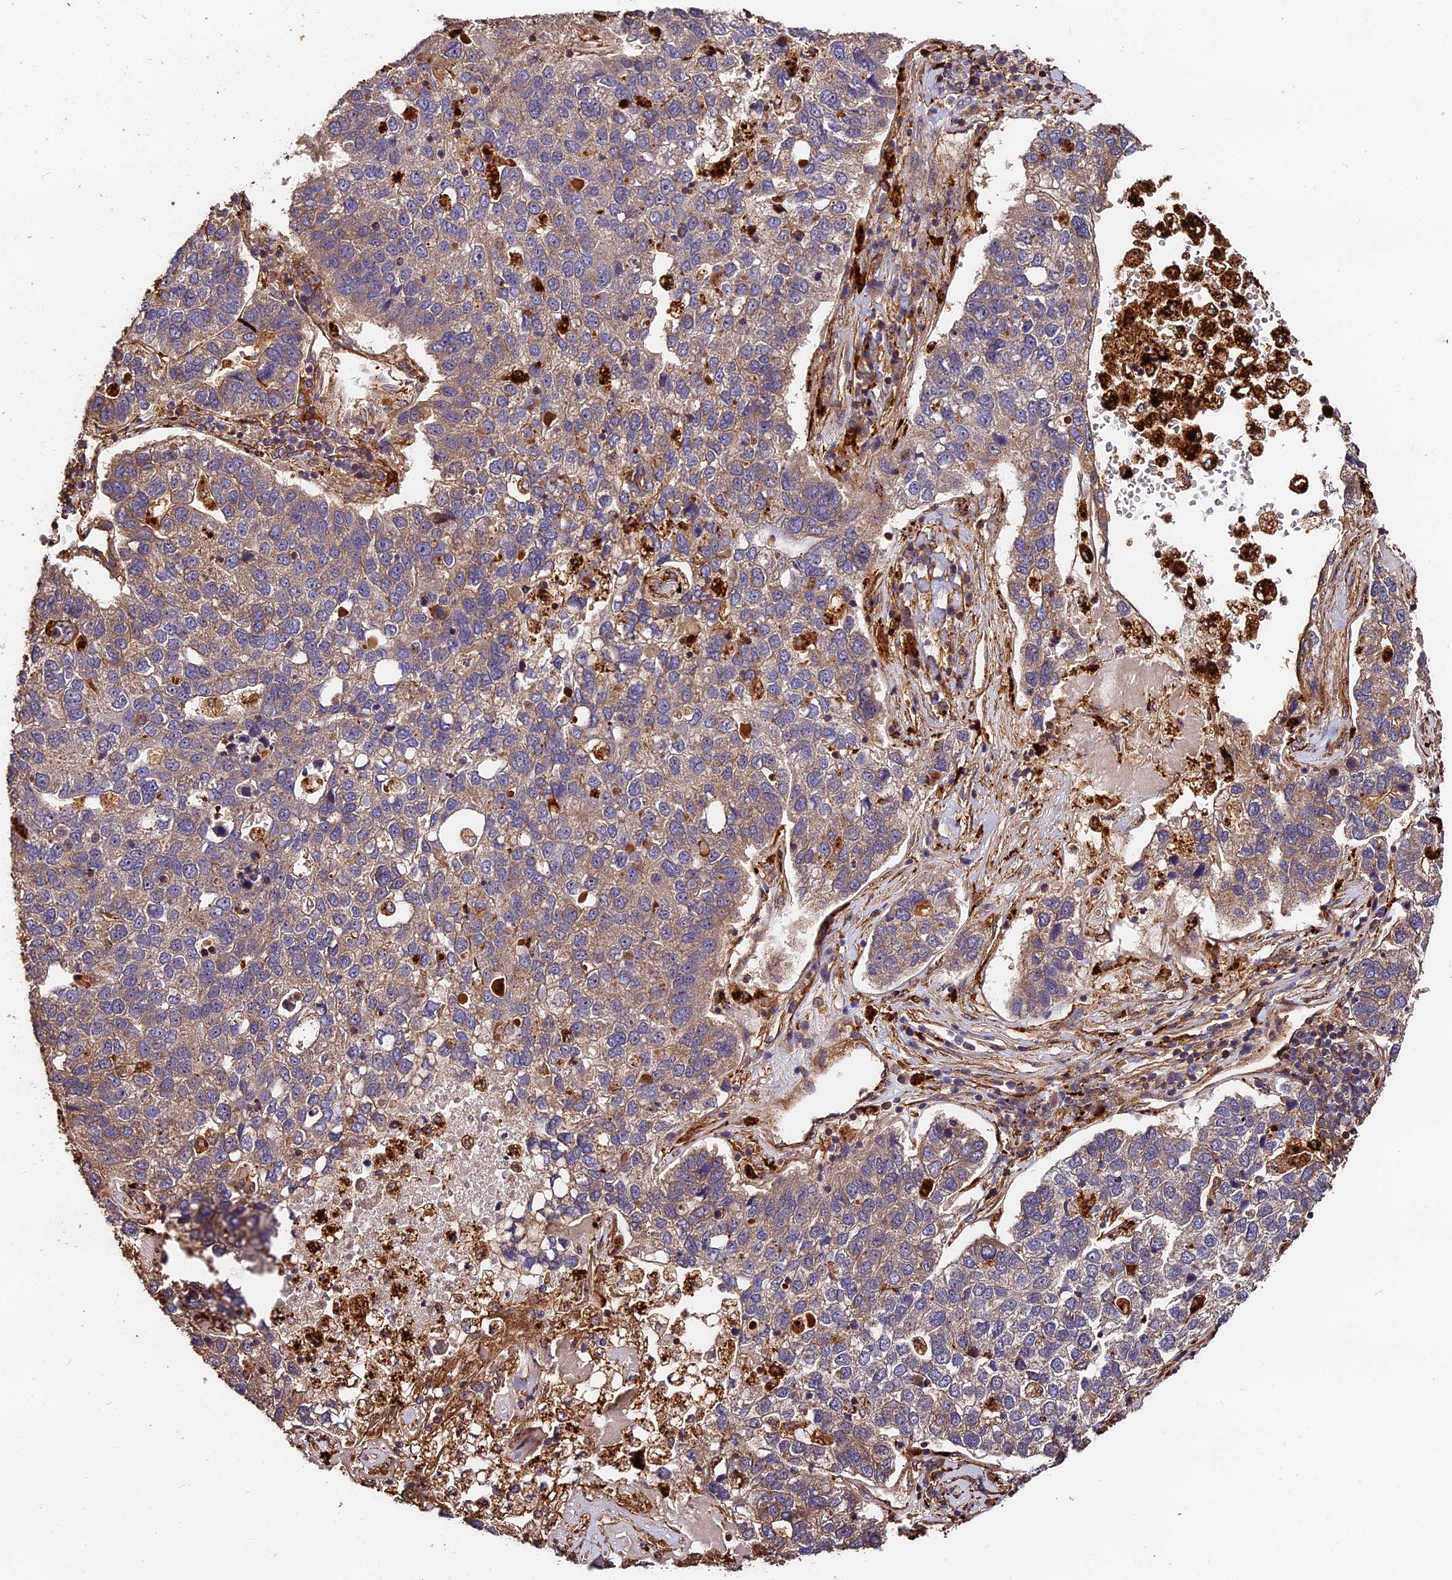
{"staining": {"intensity": "weak", "quantity": "25%-75%", "location": "cytoplasmic/membranous"}, "tissue": "pancreatic cancer", "cell_type": "Tumor cells", "image_type": "cancer", "snomed": [{"axis": "morphology", "description": "Adenocarcinoma, NOS"}, {"axis": "topography", "description": "Pancreas"}], "caption": "A micrograph of human adenocarcinoma (pancreatic) stained for a protein demonstrates weak cytoplasmic/membranous brown staining in tumor cells. The staining is performed using DAB (3,3'-diaminobenzidine) brown chromogen to label protein expression. The nuclei are counter-stained blue using hematoxylin.", "gene": "MMP15", "patient": {"sex": "female", "age": 61}}